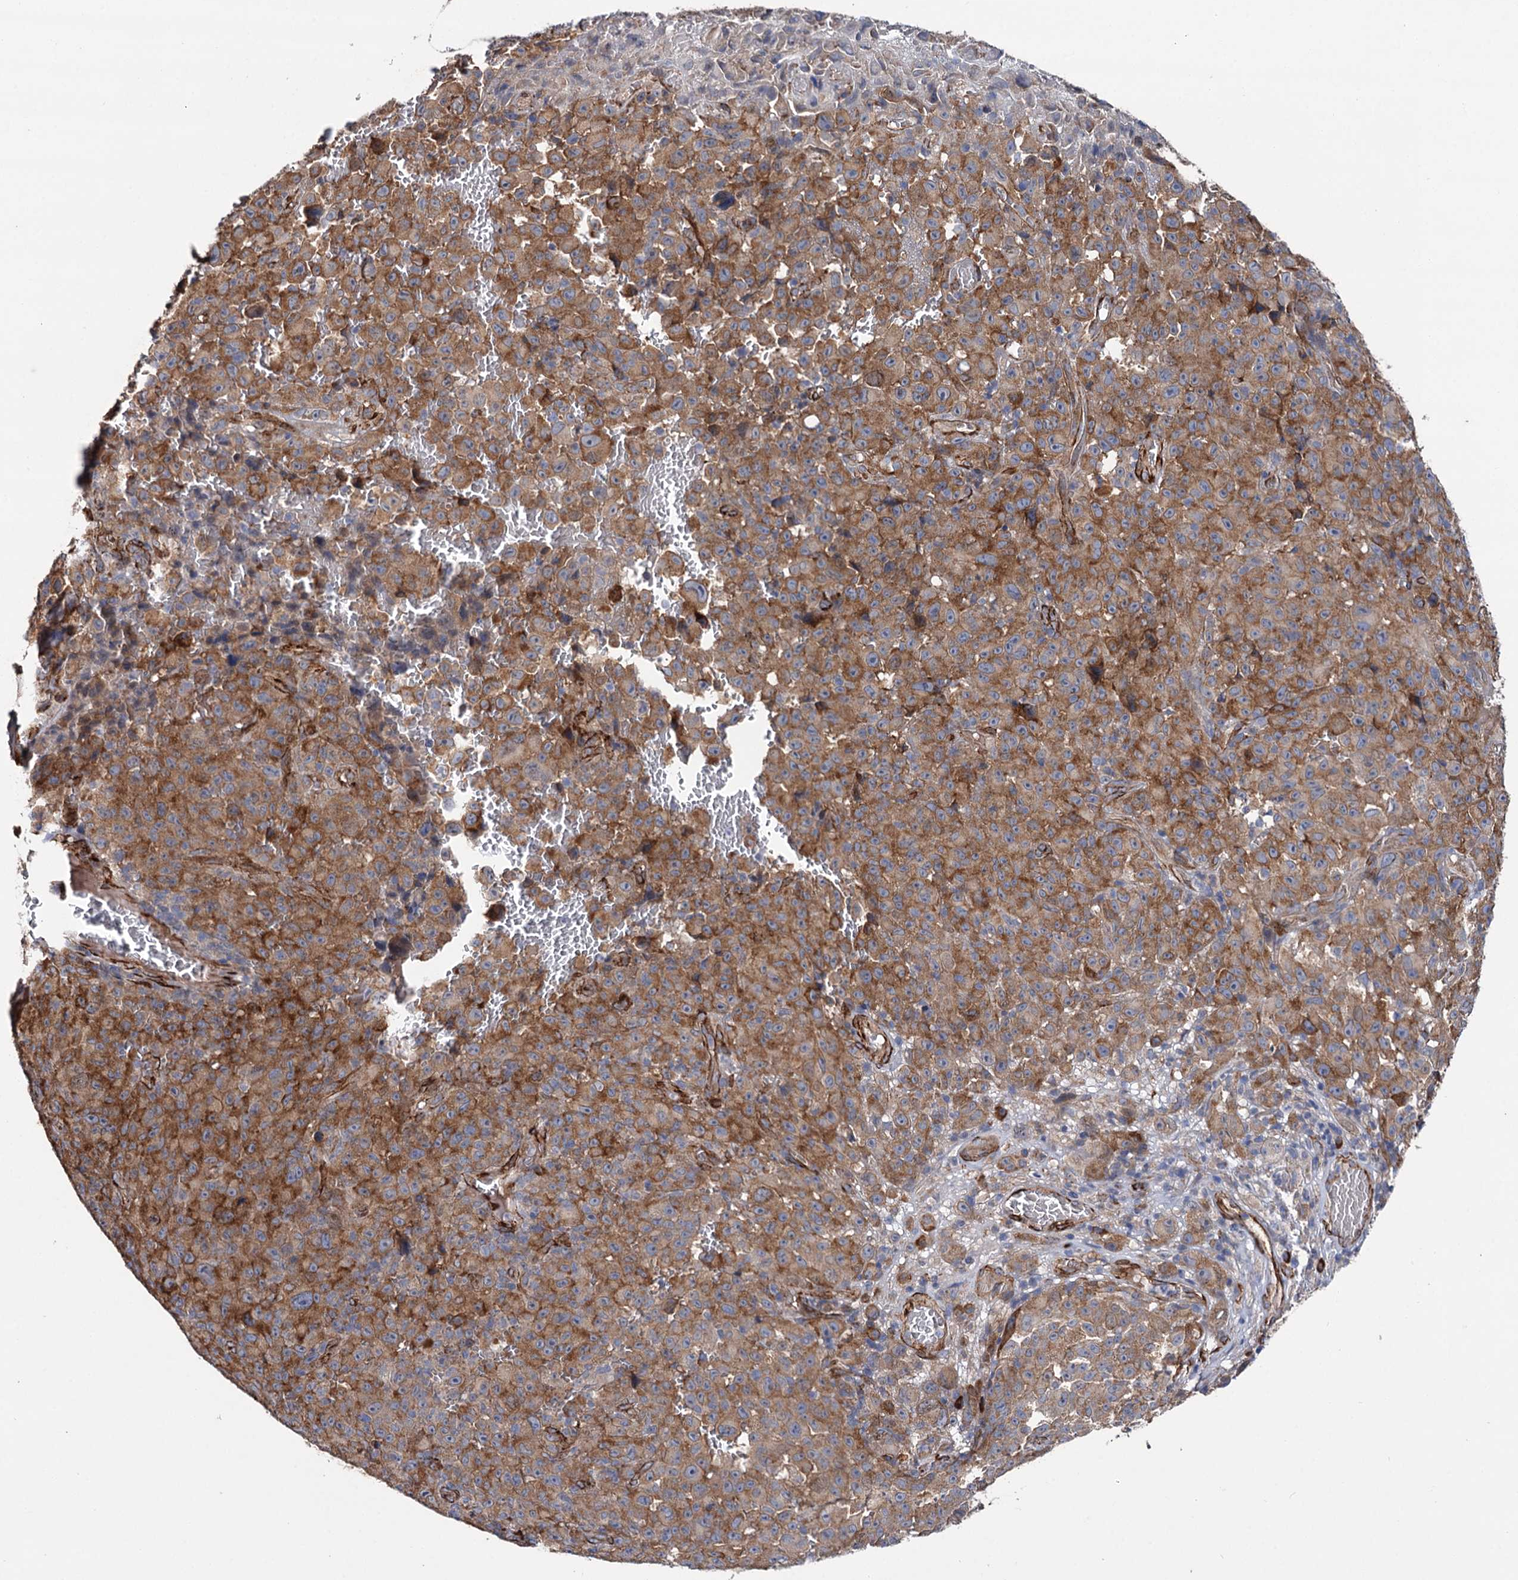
{"staining": {"intensity": "moderate", "quantity": ">75%", "location": "cytoplasmic/membranous"}, "tissue": "melanoma", "cell_type": "Tumor cells", "image_type": "cancer", "snomed": [{"axis": "morphology", "description": "Malignant melanoma, NOS"}, {"axis": "topography", "description": "Skin"}], "caption": "Moderate cytoplasmic/membranous expression for a protein is appreciated in approximately >75% of tumor cells of malignant melanoma using immunohistochemistry.", "gene": "SPATS2", "patient": {"sex": "female", "age": 82}}